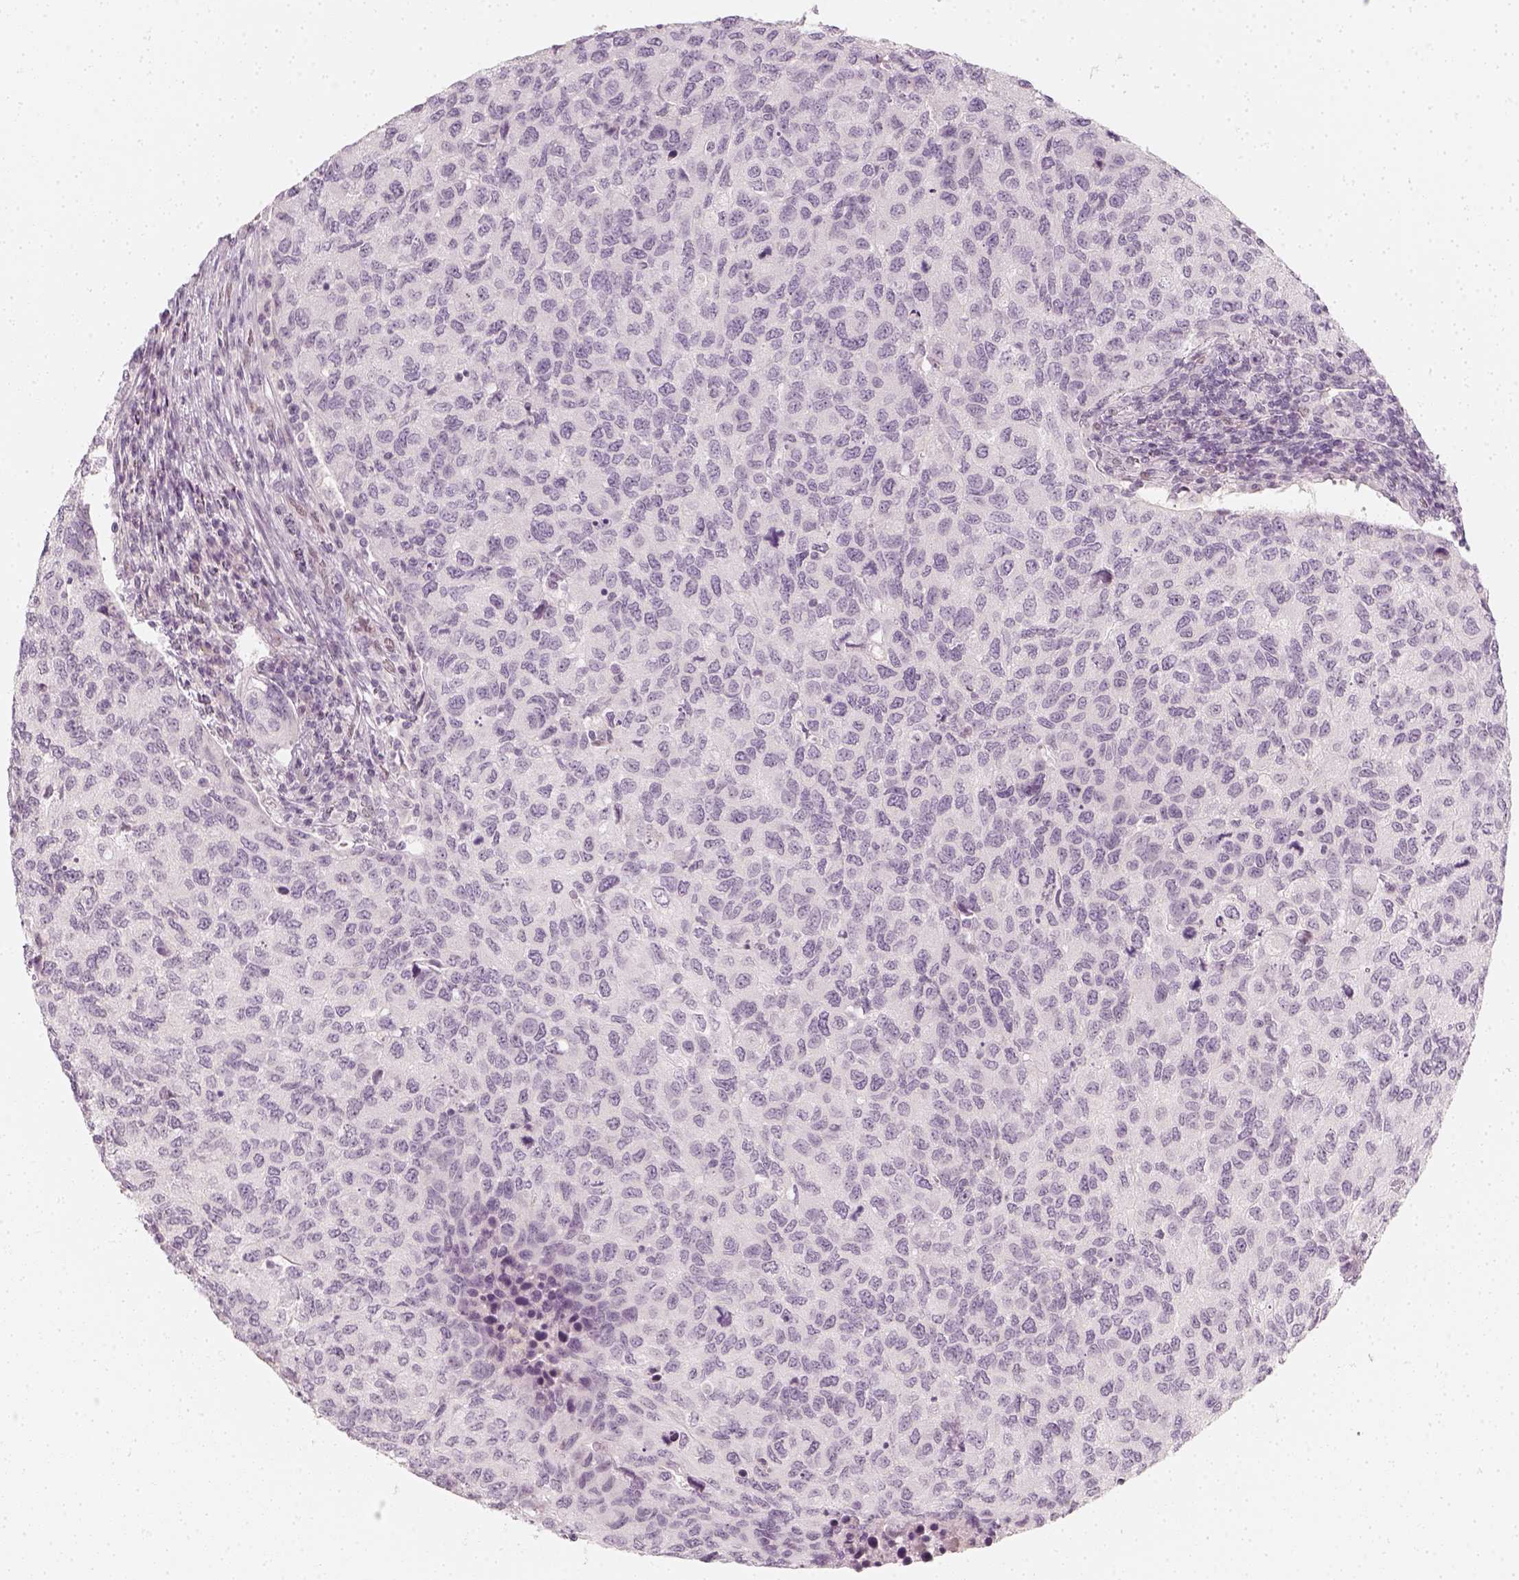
{"staining": {"intensity": "negative", "quantity": "none", "location": "none"}, "tissue": "urothelial cancer", "cell_type": "Tumor cells", "image_type": "cancer", "snomed": [{"axis": "morphology", "description": "Urothelial carcinoma, High grade"}, {"axis": "topography", "description": "Urinary bladder"}], "caption": "Urothelial cancer was stained to show a protein in brown. There is no significant expression in tumor cells. (DAB IHC visualized using brightfield microscopy, high magnification).", "gene": "KRTAP2-1", "patient": {"sex": "female", "age": 78}}